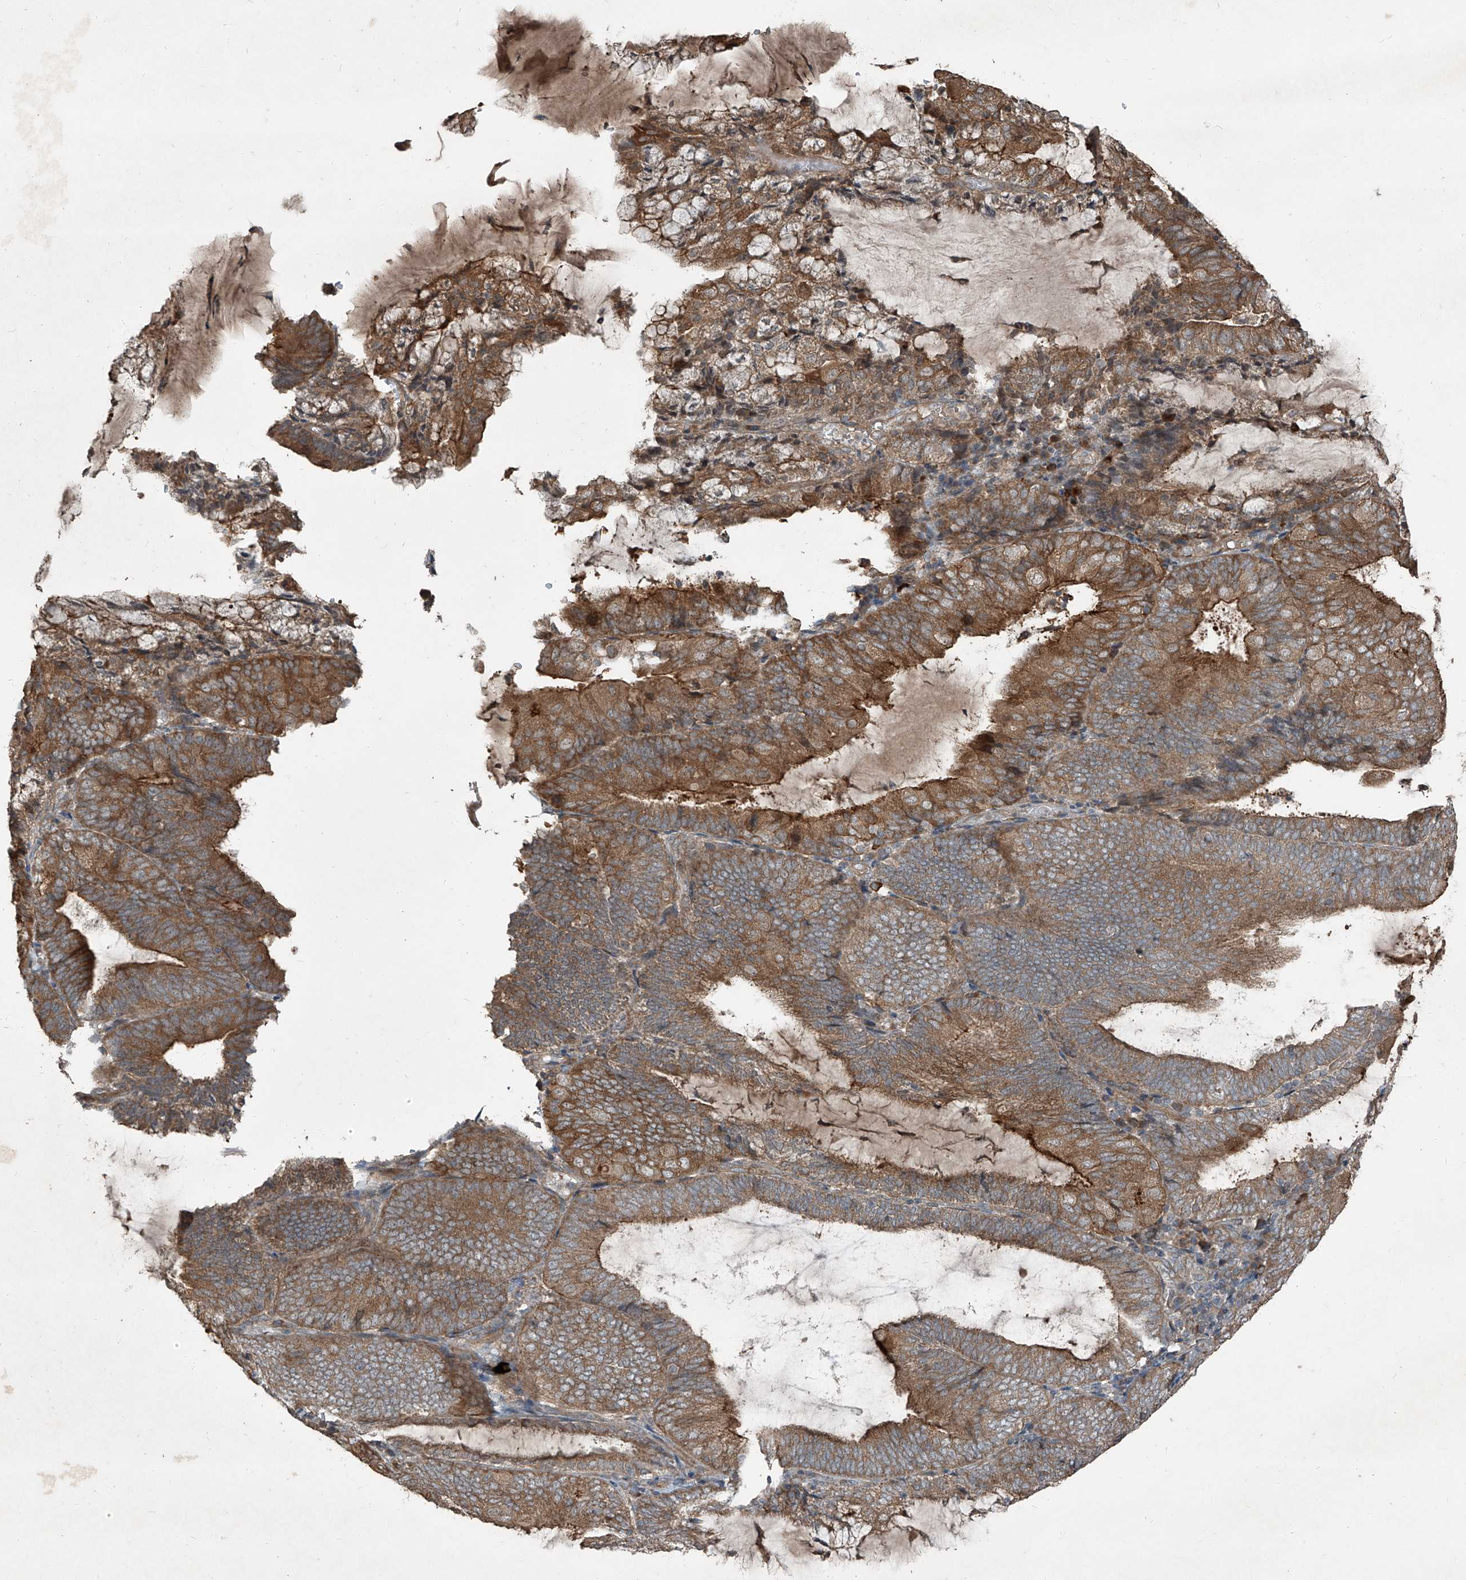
{"staining": {"intensity": "moderate", "quantity": ">75%", "location": "cytoplasmic/membranous"}, "tissue": "endometrial cancer", "cell_type": "Tumor cells", "image_type": "cancer", "snomed": [{"axis": "morphology", "description": "Adenocarcinoma, NOS"}, {"axis": "topography", "description": "Endometrium"}], "caption": "A medium amount of moderate cytoplasmic/membranous staining is appreciated in about >75% of tumor cells in adenocarcinoma (endometrial) tissue.", "gene": "CCN1", "patient": {"sex": "female", "age": 81}}